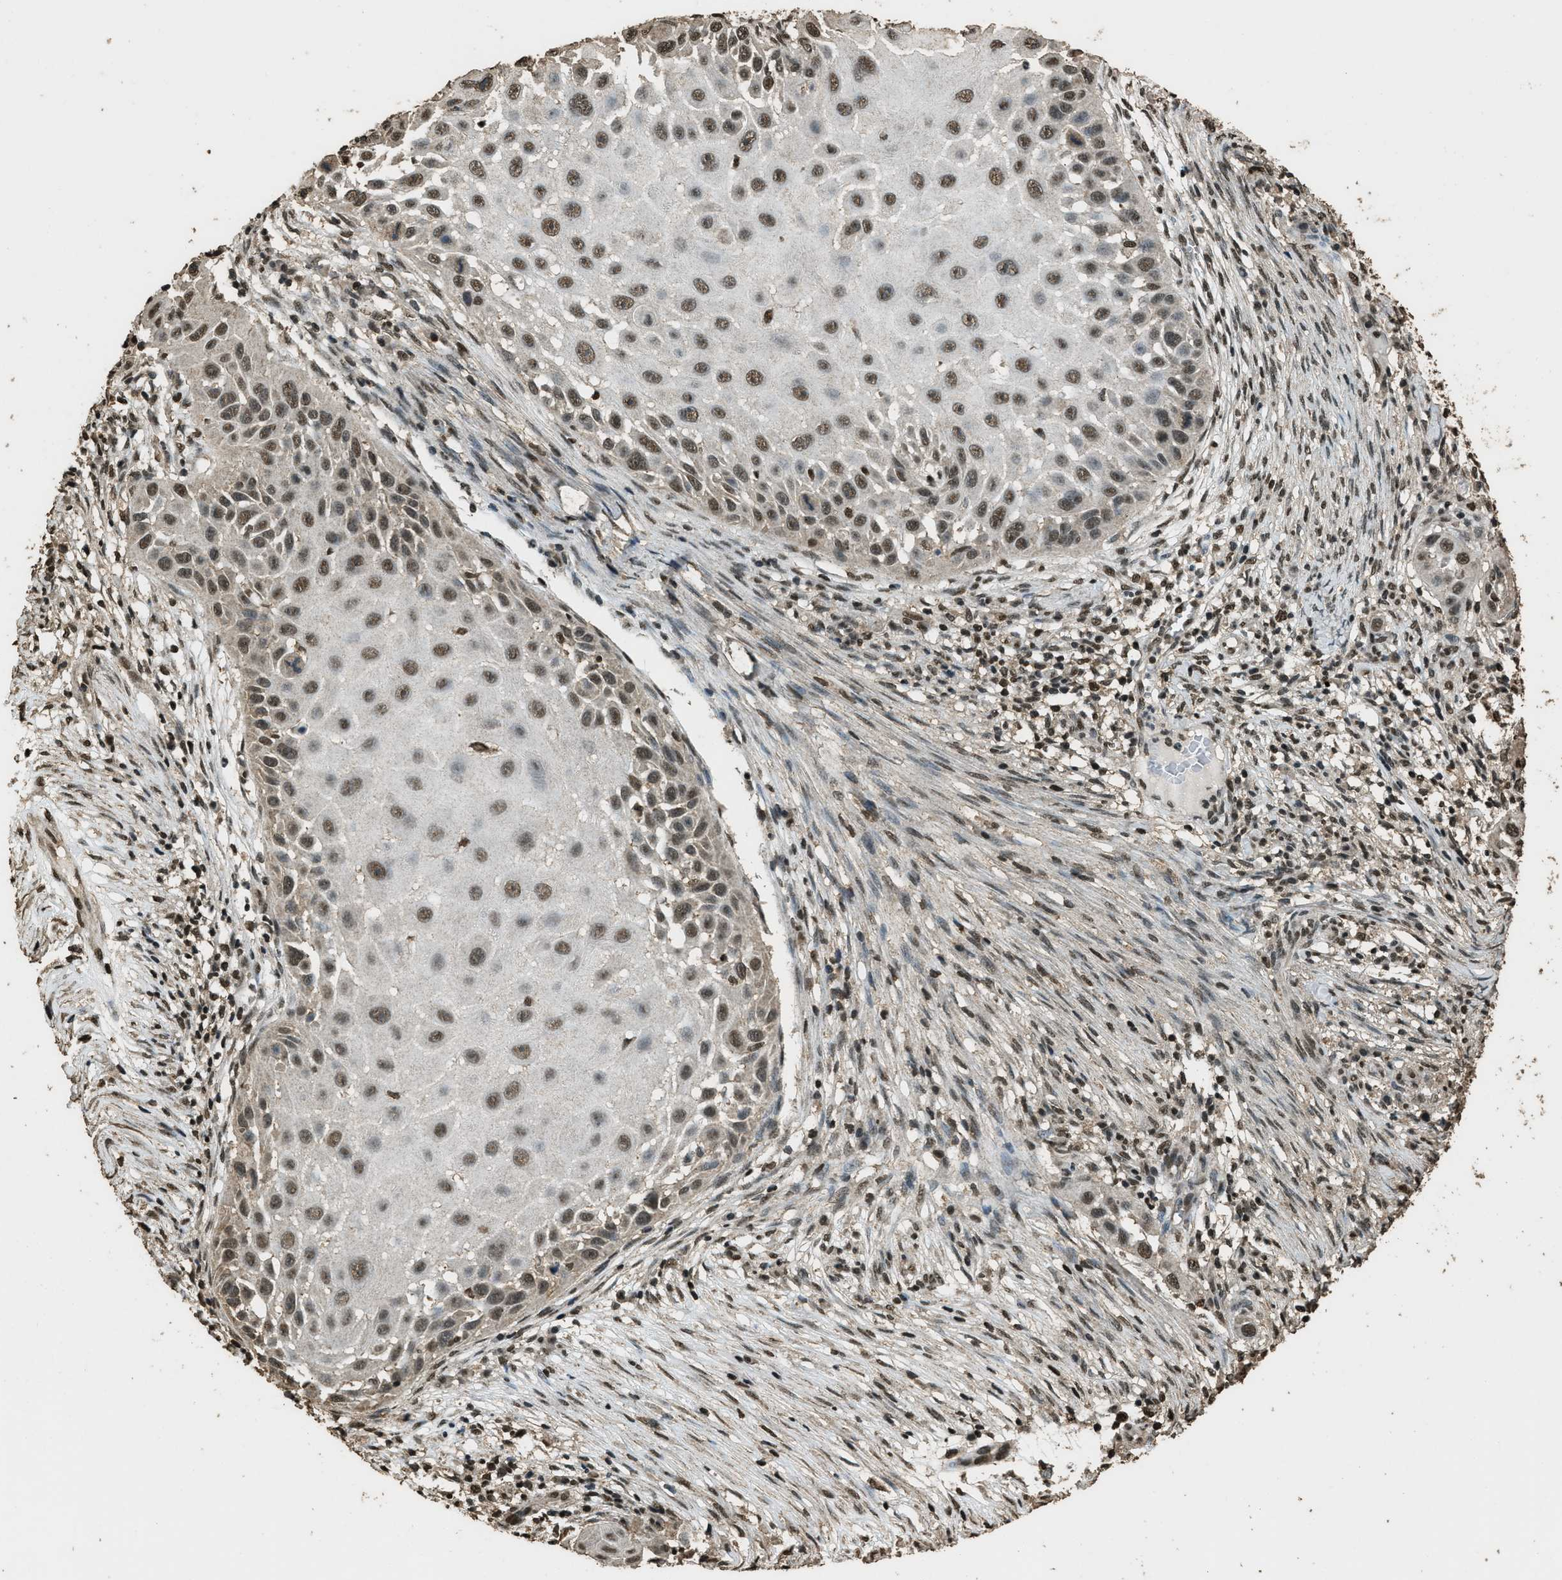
{"staining": {"intensity": "strong", "quantity": ">75%", "location": "nuclear"}, "tissue": "skin cancer", "cell_type": "Tumor cells", "image_type": "cancer", "snomed": [{"axis": "morphology", "description": "Squamous cell carcinoma, NOS"}, {"axis": "topography", "description": "Skin"}], "caption": "The histopathology image demonstrates staining of skin cancer, revealing strong nuclear protein expression (brown color) within tumor cells. (brown staining indicates protein expression, while blue staining denotes nuclei).", "gene": "MYB", "patient": {"sex": "female", "age": 44}}